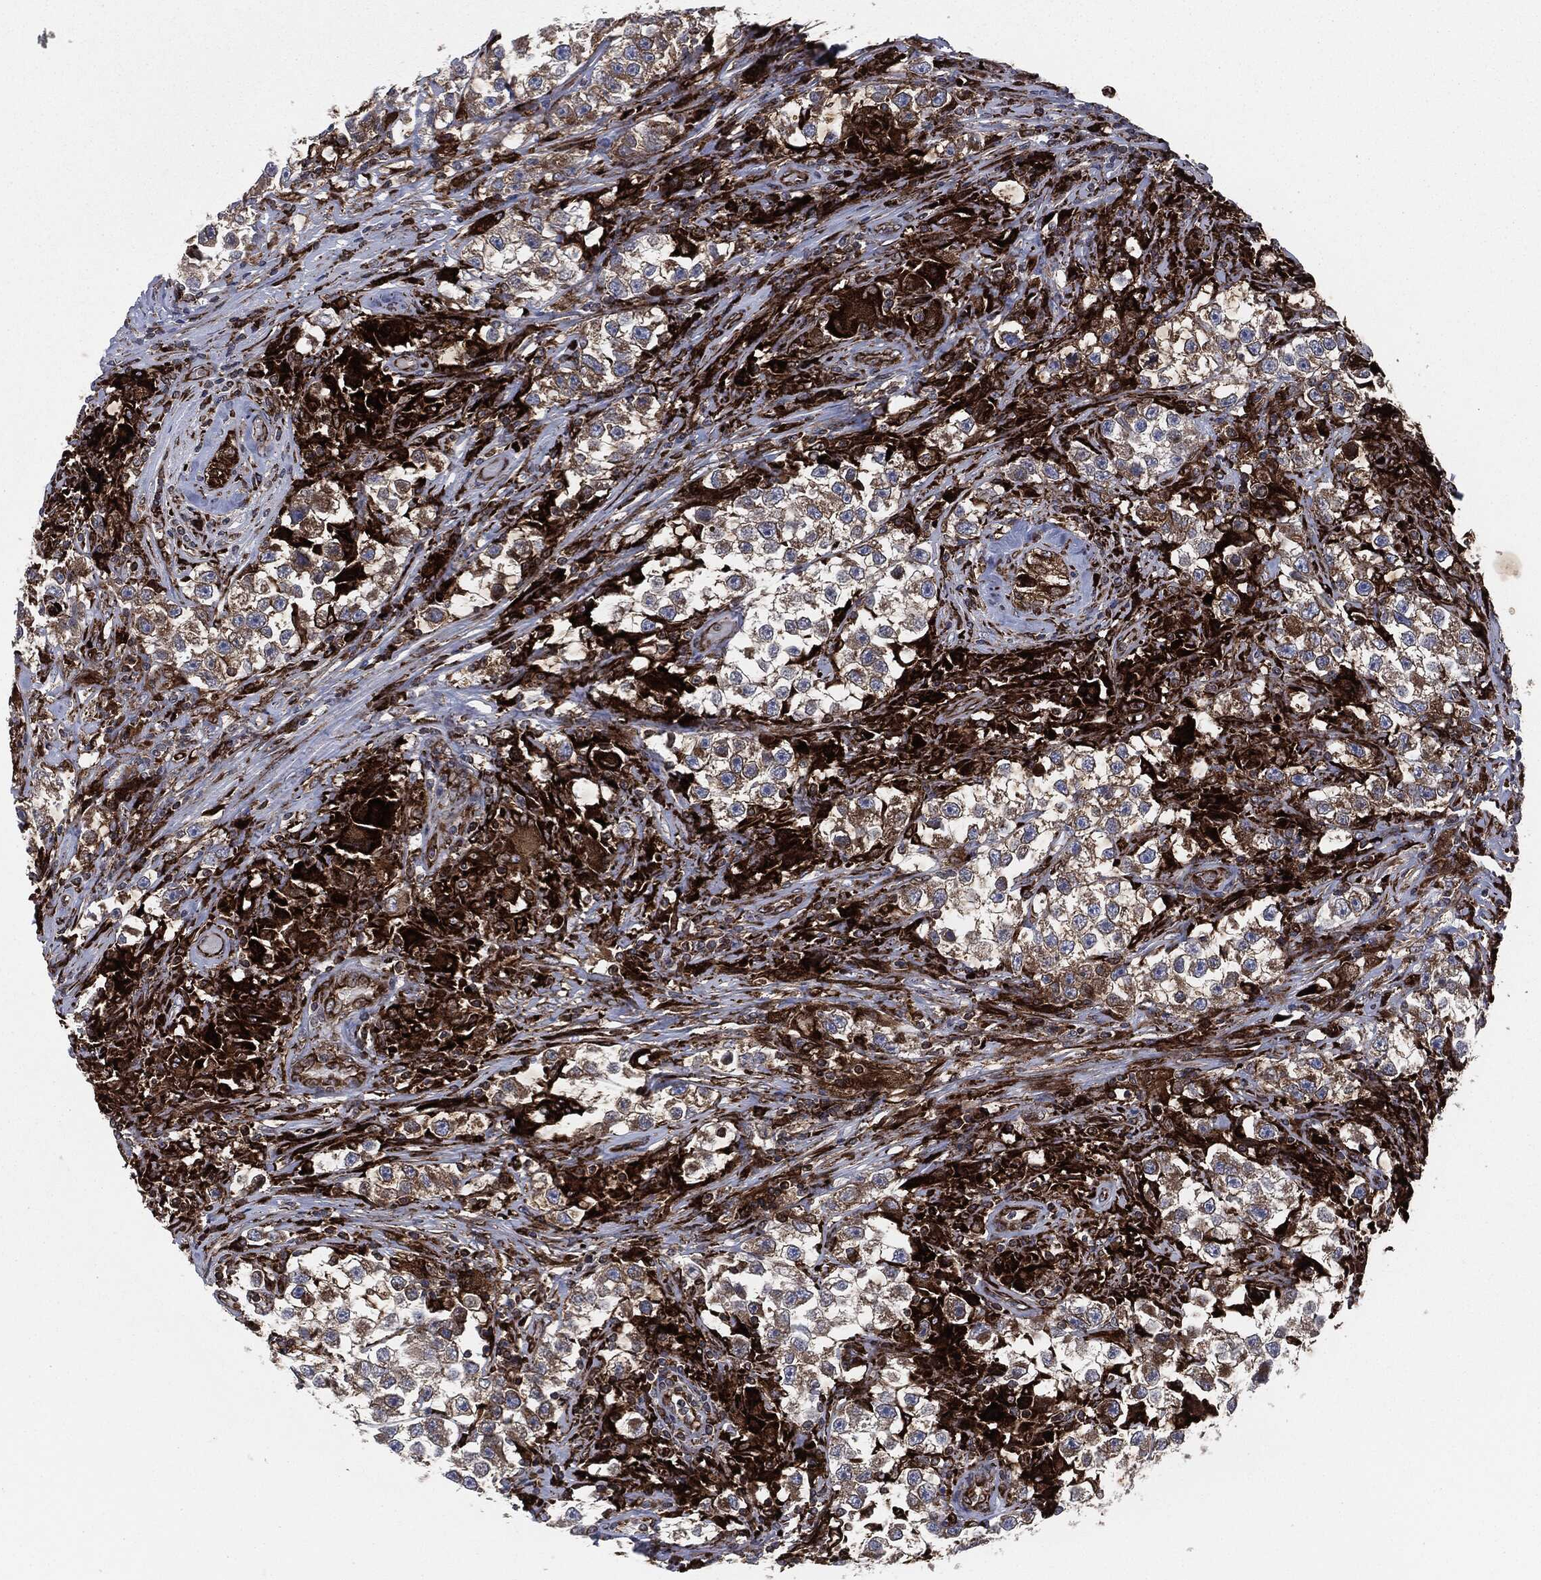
{"staining": {"intensity": "moderate", "quantity": "25%-75%", "location": "cytoplasmic/membranous"}, "tissue": "testis cancer", "cell_type": "Tumor cells", "image_type": "cancer", "snomed": [{"axis": "morphology", "description": "Seminoma, NOS"}, {"axis": "topography", "description": "Testis"}], "caption": "Brown immunohistochemical staining in testis seminoma displays moderate cytoplasmic/membranous positivity in approximately 25%-75% of tumor cells.", "gene": "CALR", "patient": {"sex": "male", "age": 46}}